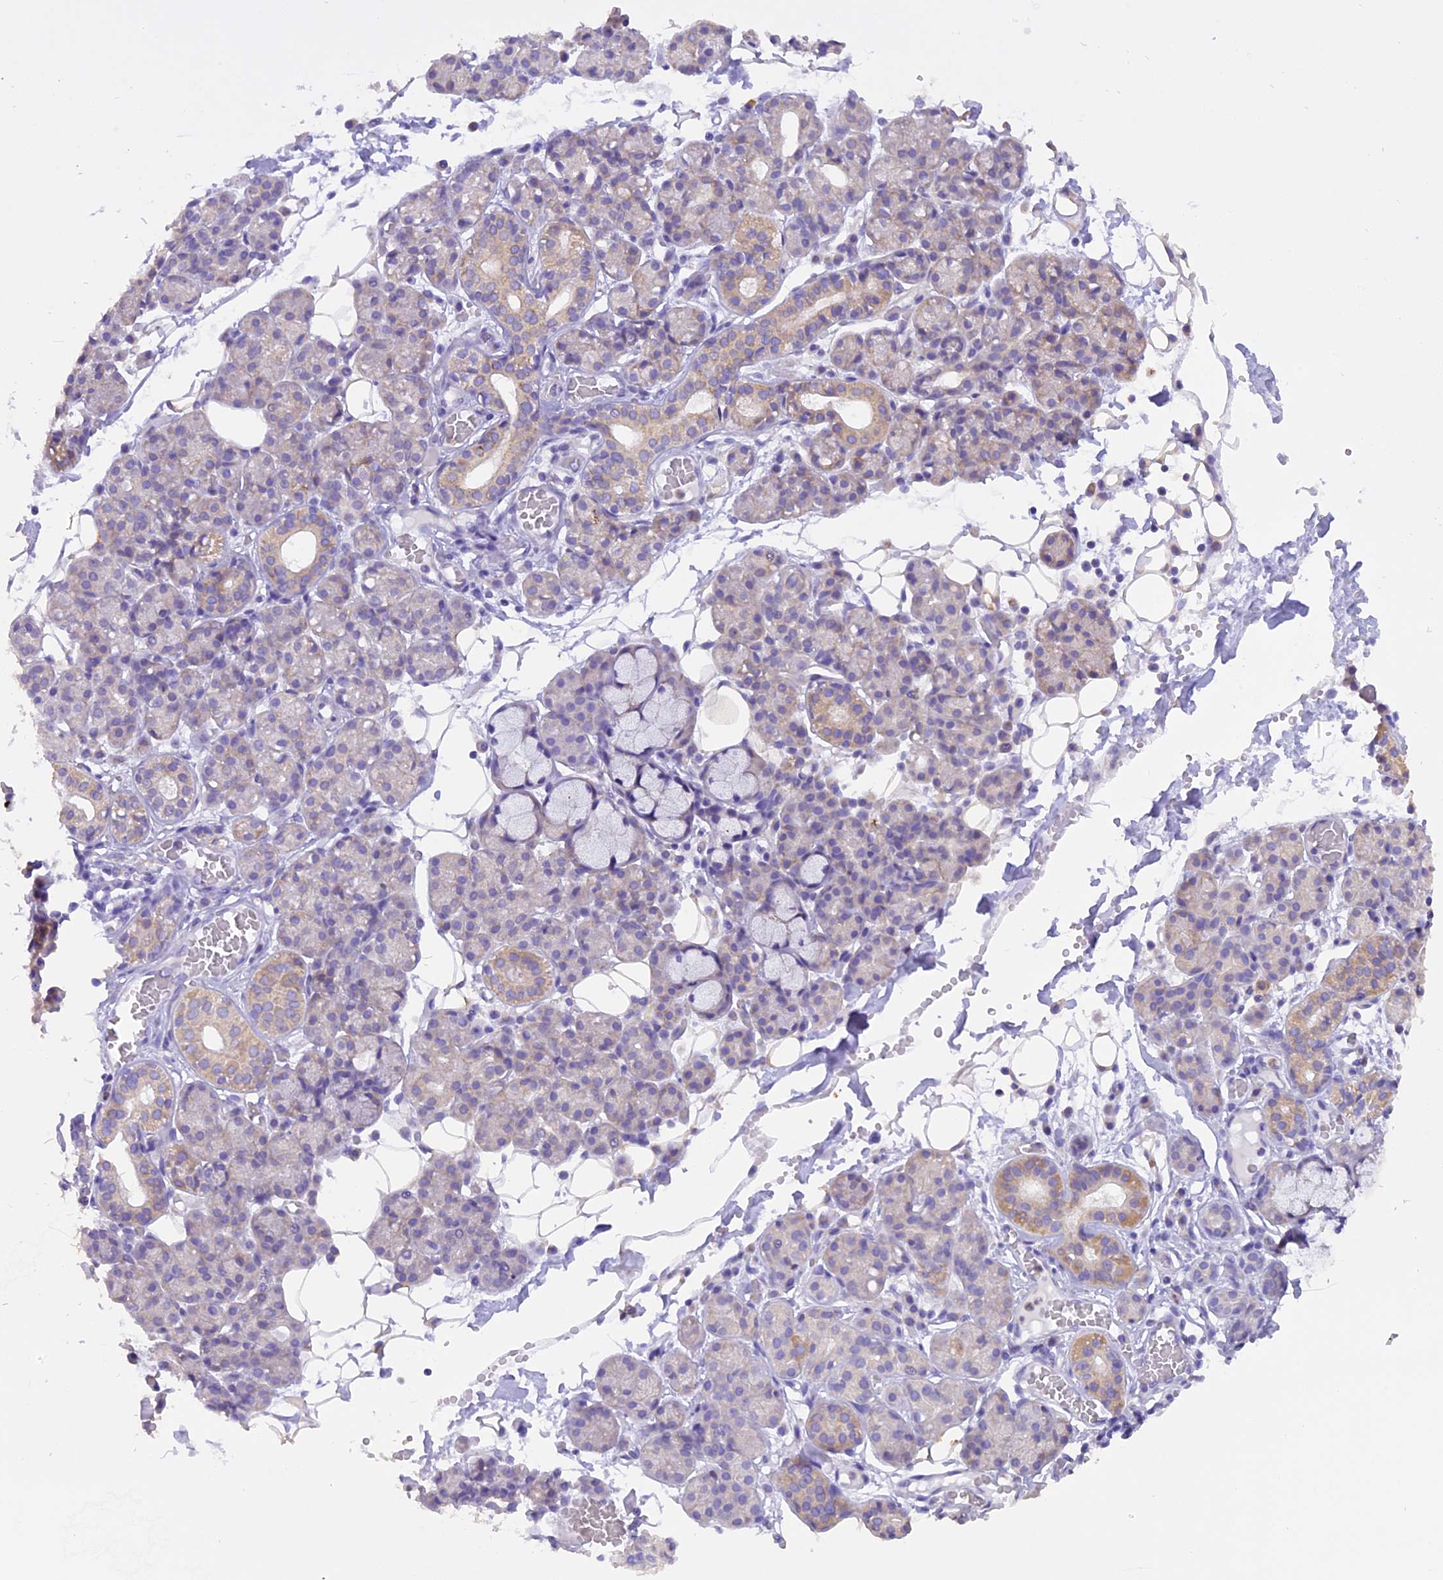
{"staining": {"intensity": "weak", "quantity": "<25%", "location": "cytoplasmic/membranous"}, "tissue": "salivary gland", "cell_type": "Glandular cells", "image_type": "normal", "snomed": [{"axis": "morphology", "description": "Normal tissue, NOS"}, {"axis": "topography", "description": "Salivary gland"}], "caption": "Benign salivary gland was stained to show a protein in brown. There is no significant staining in glandular cells.", "gene": "TRIM3", "patient": {"sex": "male", "age": 63}}